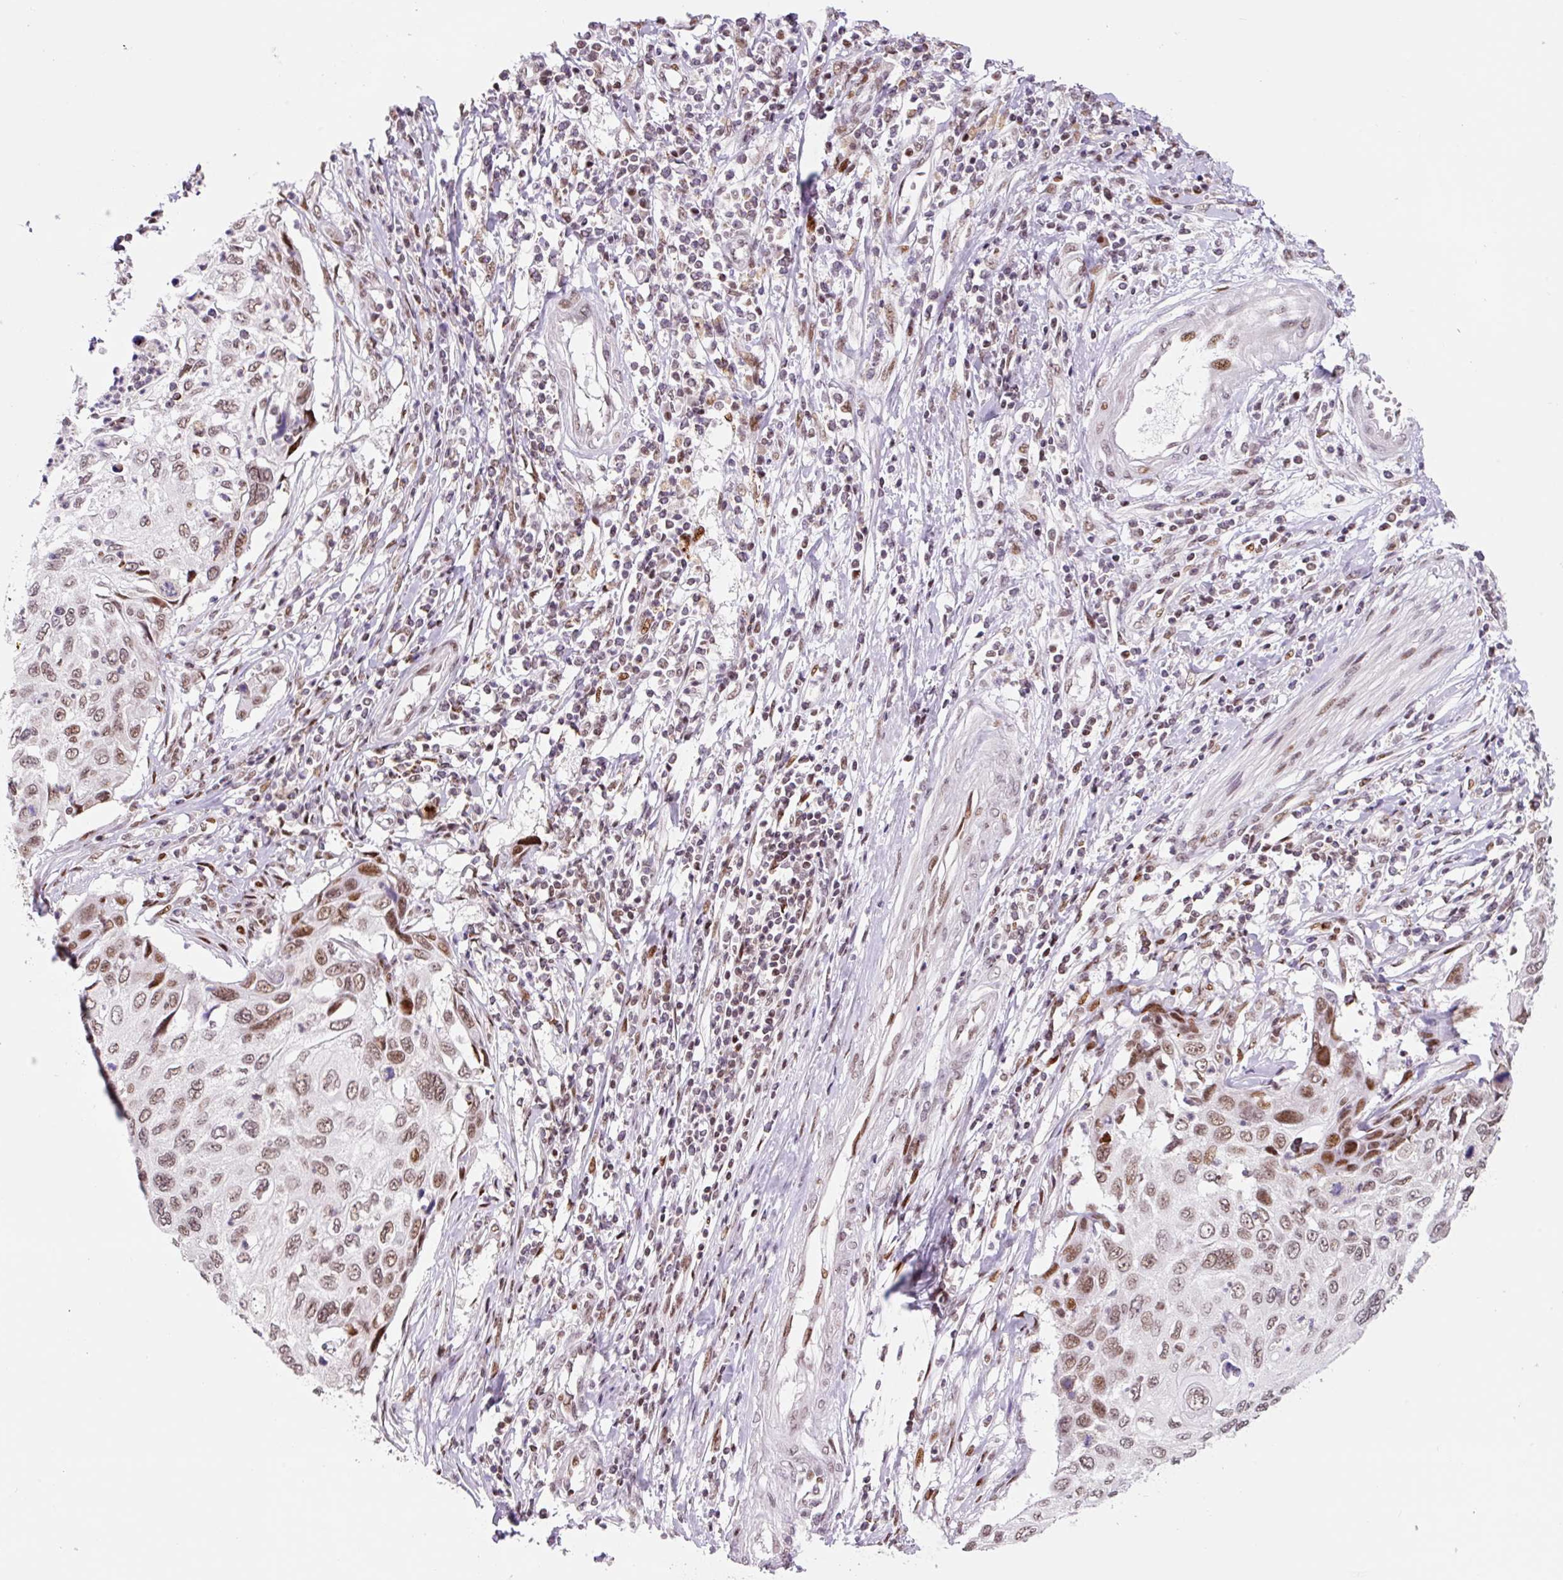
{"staining": {"intensity": "moderate", "quantity": ">75%", "location": "nuclear"}, "tissue": "cervical cancer", "cell_type": "Tumor cells", "image_type": "cancer", "snomed": [{"axis": "morphology", "description": "Squamous cell carcinoma, NOS"}, {"axis": "topography", "description": "Cervix"}], "caption": "The histopathology image demonstrates staining of squamous cell carcinoma (cervical), revealing moderate nuclear protein staining (brown color) within tumor cells.", "gene": "CCNL2", "patient": {"sex": "female", "age": 70}}